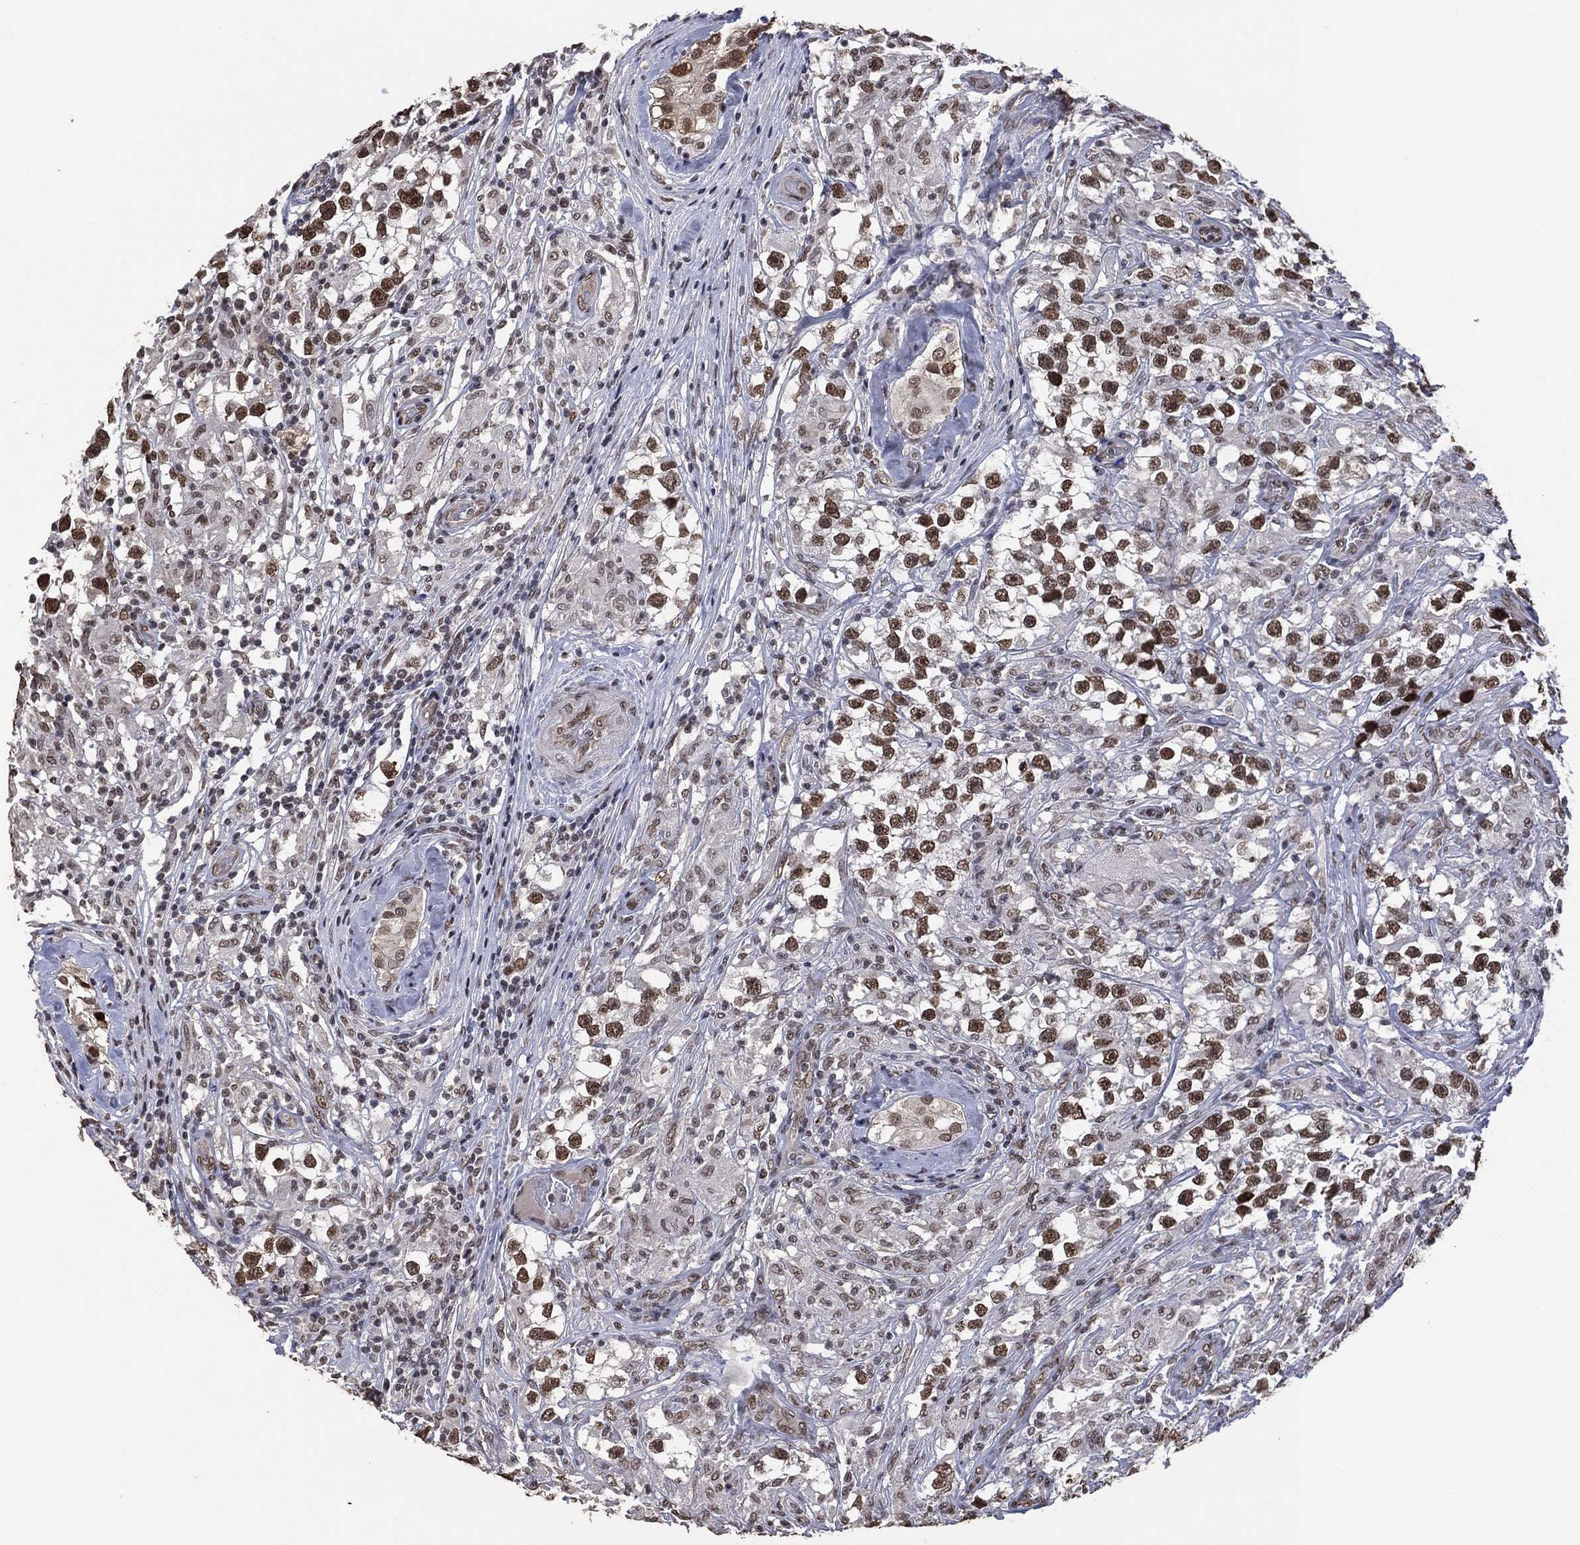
{"staining": {"intensity": "moderate", "quantity": ">75%", "location": "nuclear"}, "tissue": "testis cancer", "cell_type": "Tumor cells", "image_type": "cancer", "snomed": [{"axis": "morphology", "description": "Seminoma, NOS"}, {"axis": "topography", "description": "Testis"}], "caption": "Human testis cancer (seminoma) stained with a protein marker displays moderate staining in tumor cells.", "gene": "EHMT1", "patient": {"sex": "male", "age": 46}}